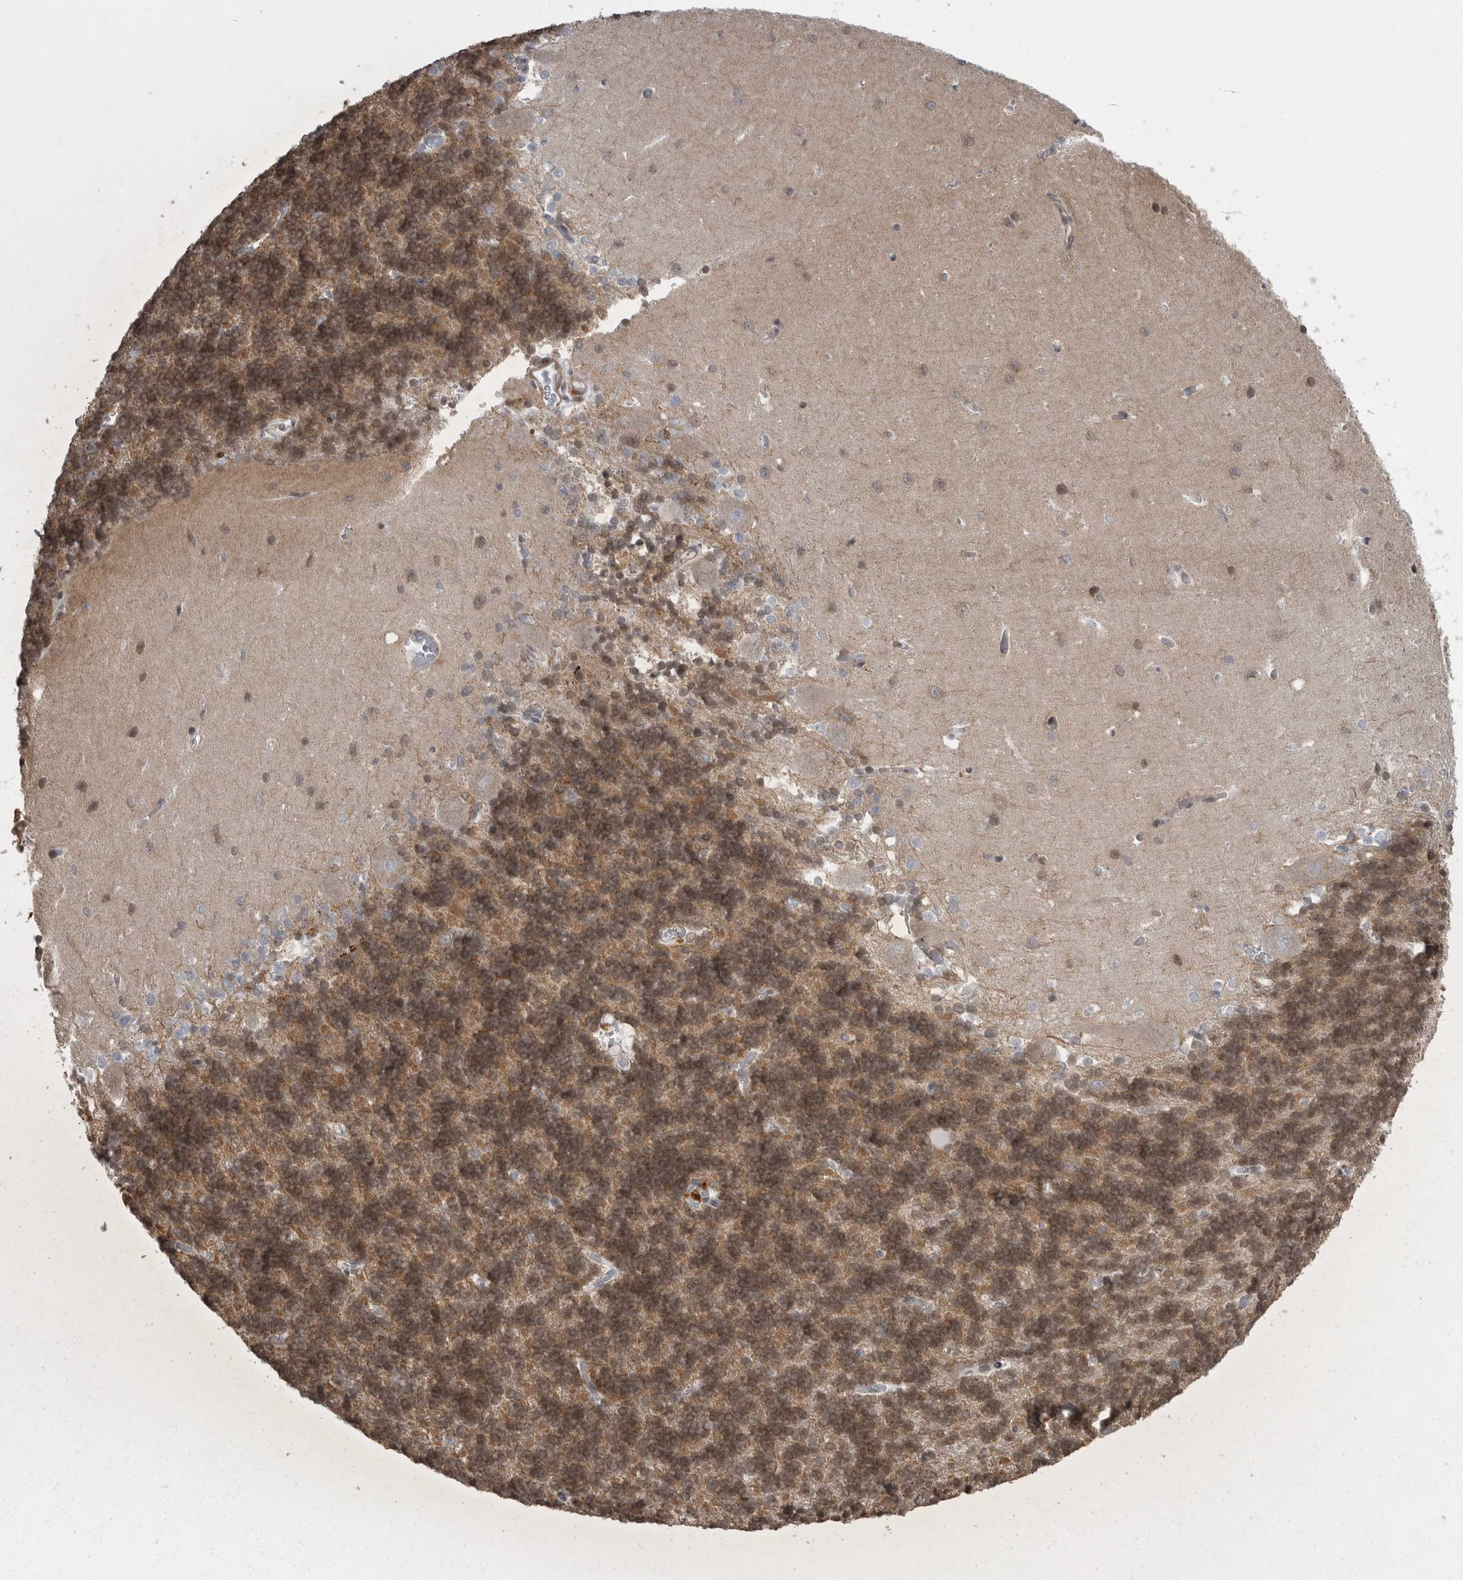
{"staining": {"intensity": "moderate", "quantity": "25%-75%", "location": "cytoplasmic/membranous,nuclear"}, "tissue": "cerebellum", "cell_type": "Cells in granular layer", "image_type": "normal", "snomed": [{"axis": "morphology", "description": "Normal tissue, NOS"}, {"axis": "topography", "description": "Cerebellum"}], "caption": "A micrograph of cerebellum stained for a protein exhibits moderate cytoplasmic/membranous,nuclear brown staining in cells in granular layer. The protein of interest is stained brown, and the nuclei are stained in blue (DAB IHC with brightfield microscopy, high magnification).", "gene": "HMGN3", "patient": {"sex": "male", "age": 37}}